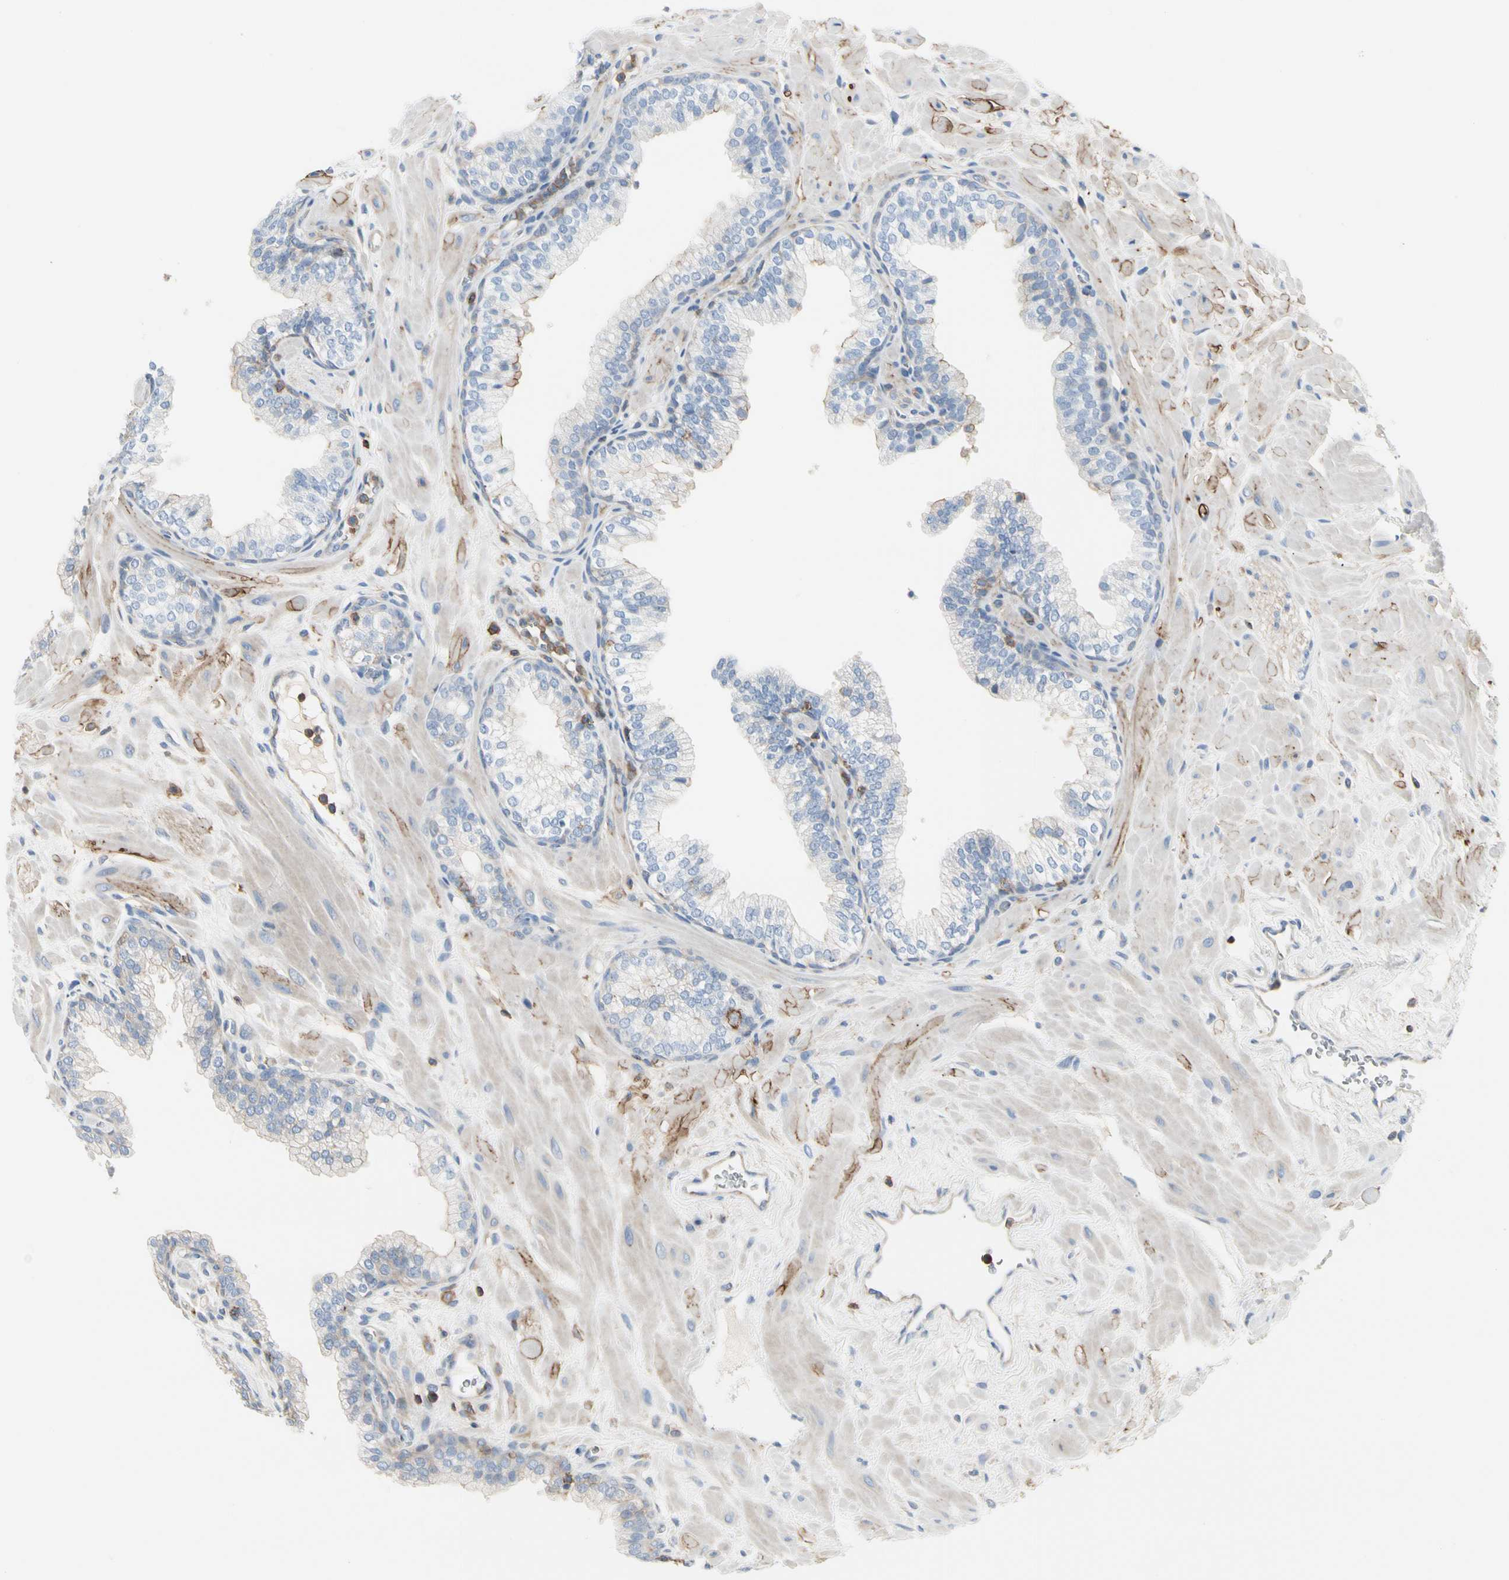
{"staining": {"intensity": "weak", "quantity": "<25%", "location": "cytoplasmic/membranous"}, "tissue": "prostate", "cell_type": "Glandular cells", "image_type": "normal", "snomed": [{"axis": "morphology", "description": "Normal tissue, NOS"}, {"axis": "topography", "description": "Prostate"}], "caption": "This is an immunohistochemistry micrograph of normal human prostate. There is no expression in glandular cells.", "gene": "CLEC2B", "patient": {"sex": "male", "age": 60}}